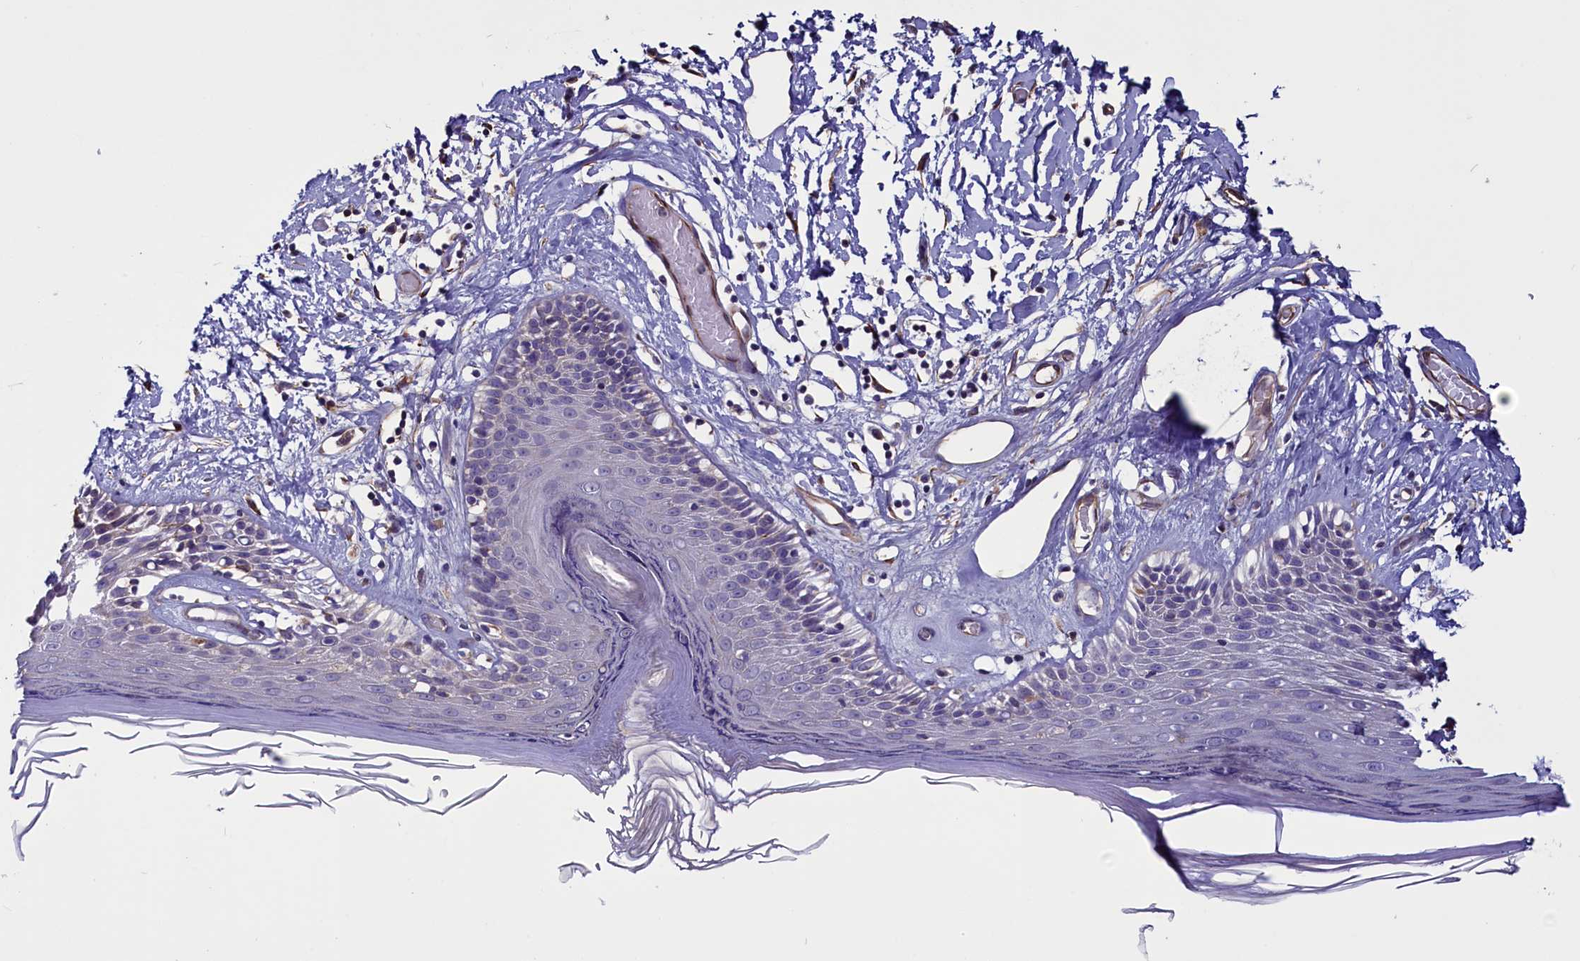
{"staining": {"intensity": "weak", "quantity": "<25%", "location": "nuclear"}, "tissue": "skin", "cell_type": "Epidermal cells", "image_type": "normal", "snomed": [{"axis": "morphology", "description": "Normal tissue, NOS"}, {"axis": "topography", "description": "Adipose tissue"}, {"axis": "topography", "description": "Vascular tissue"}, {"axis": "topography", "description": "Vulva"}, {"axis": "topography", "description": "Peripheral nerve tissue"}], "caption": "Immunohistochemistry (IHC) of benign human skin exhibits no expression in epidermal cells.", "gene": "PDILT", "patient": {"sex": "female", "age": 86}}